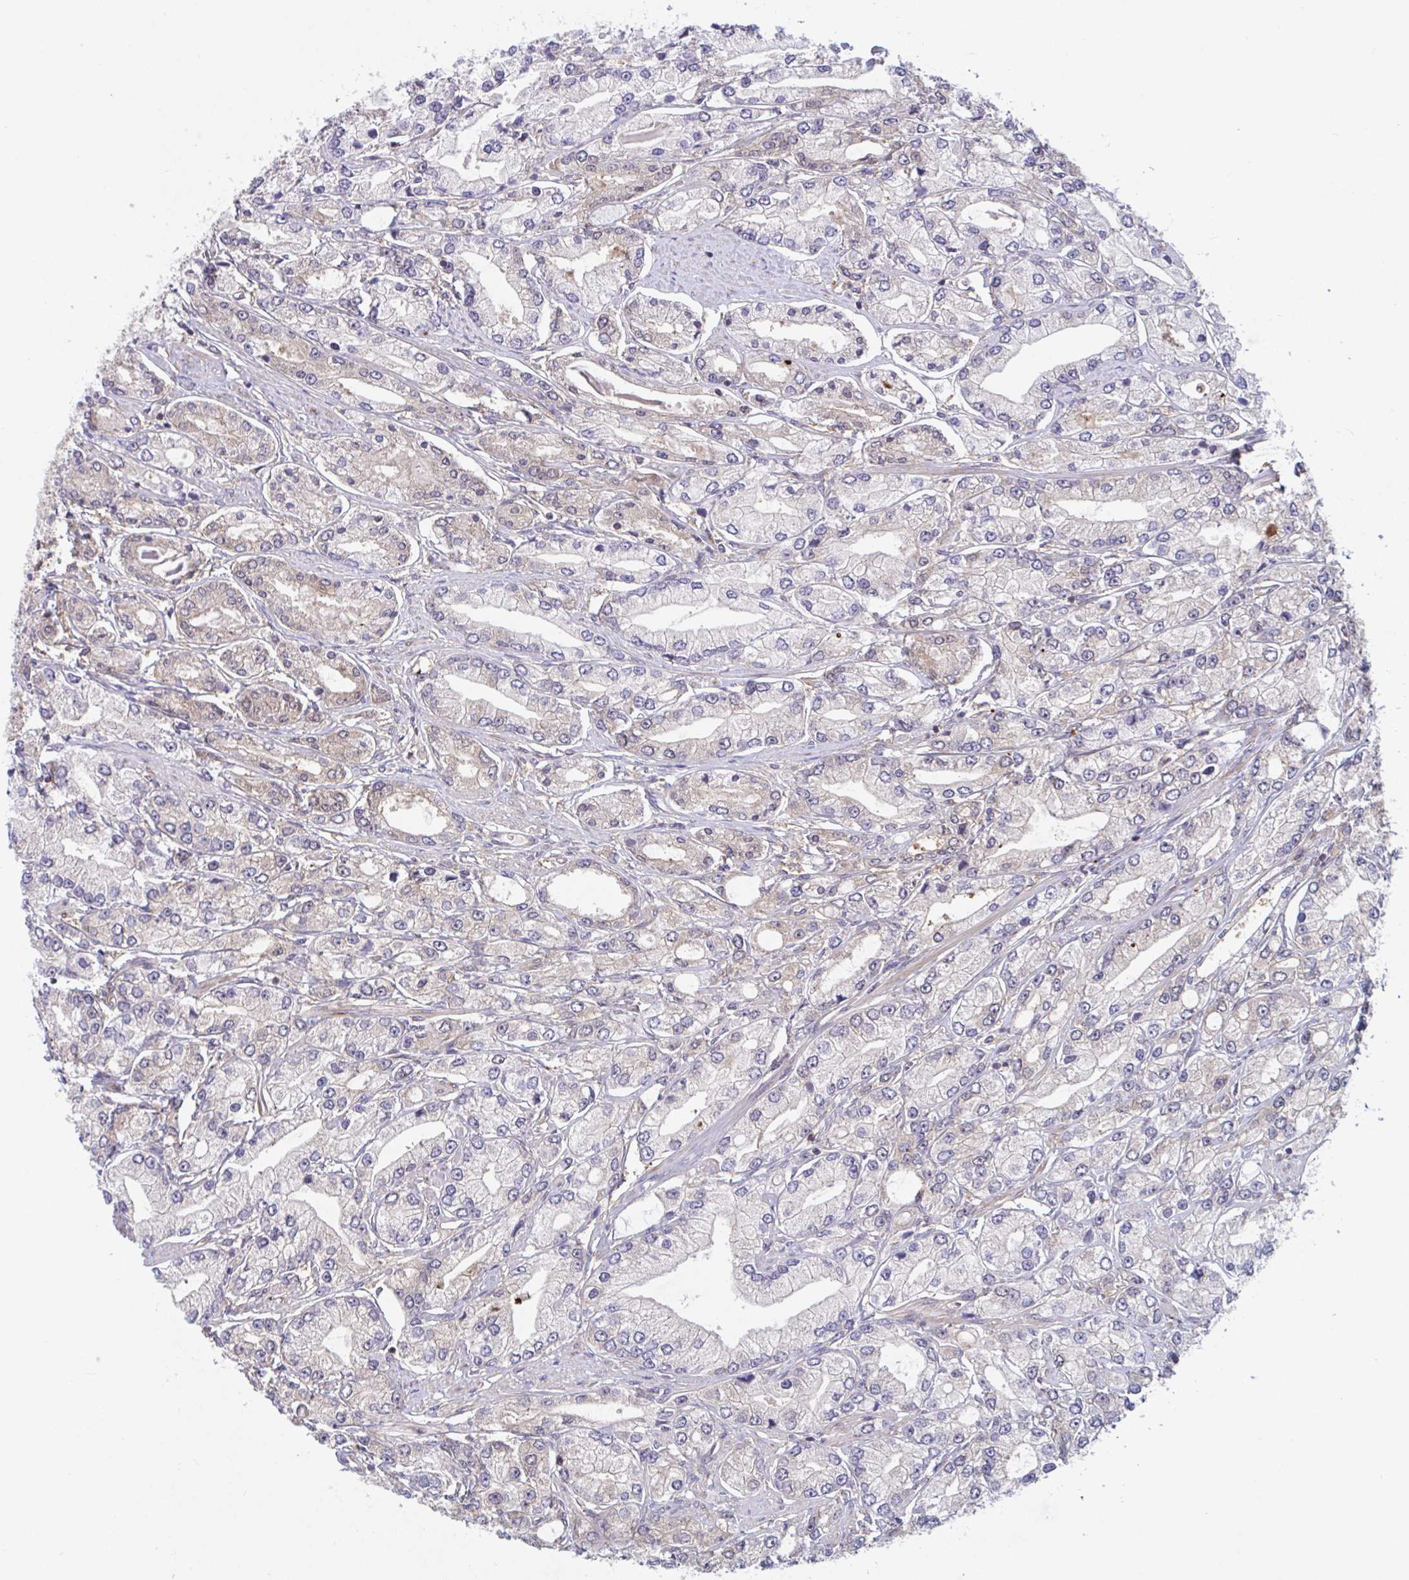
{"staining": {"intensity": "moderate", "quantity": "25%-75%", "location": "cytoplasmic/membranous"}, "tissue": "prostate cancer", "cell_type": "Tumor cells", "image_type": "cancer", "snomed": [{"axis": "morphology", "description": "Adenocarcinoma, High grade"}, {"axis": "topography", "description": "Prostate"}], "caption": "A brown stain labels moderate cytoplasmic/membranous positivity of a protein in prostate cancer (adenocarcinoma (high-grade)) tumor cells.", "gene": "LMNTD2", "patient": {"sex": "male", "age": 66}}